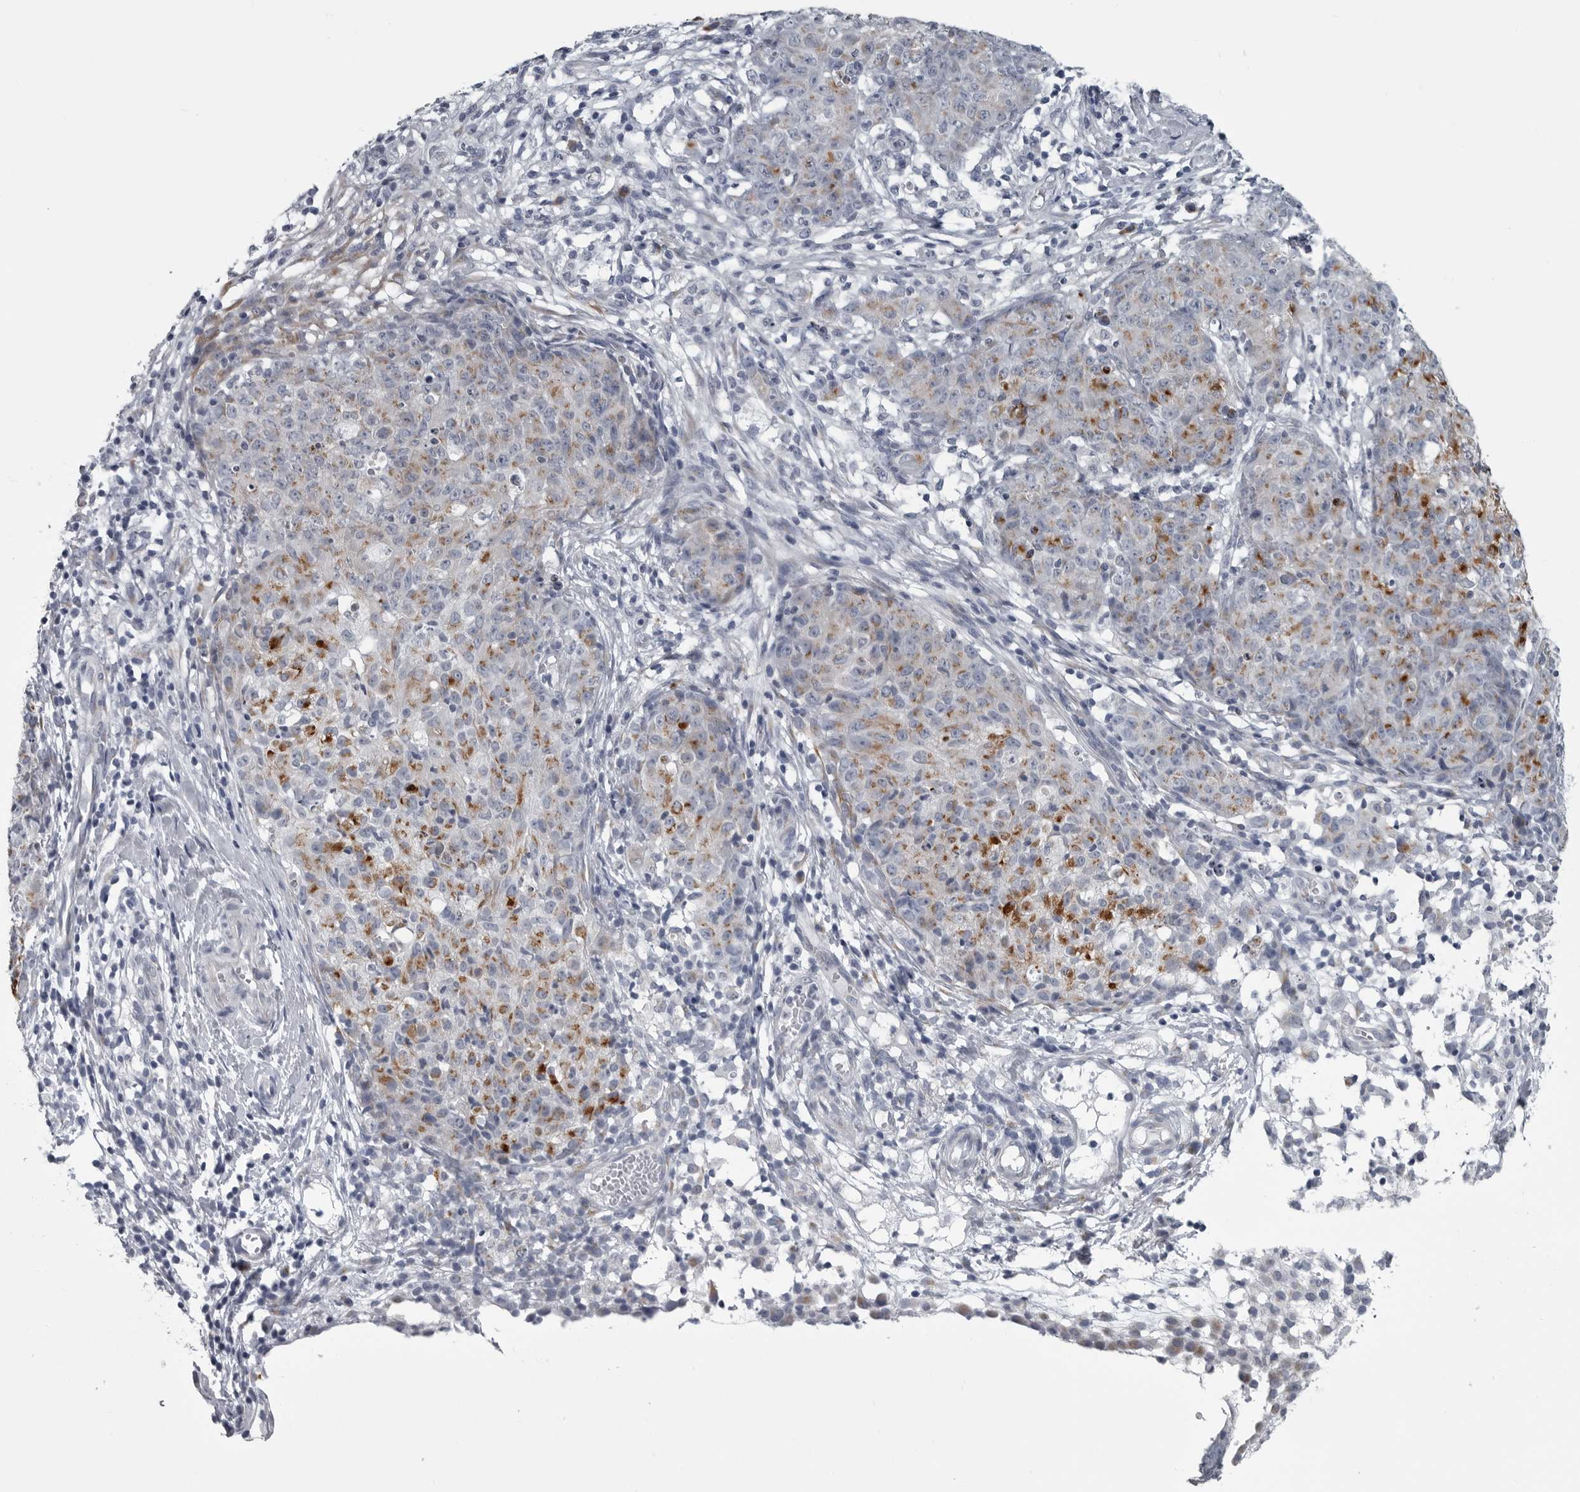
{"staining": {"intensity": "moderate", "quantity": "<25%", "location": "cytoplasmic/membranous"}, "tissue": "ovarian cancer", "cell_type": "Tumor cells", "image_type": "cancer", "snomed": [{"axis": "morphology", "description": "Carcinoma, endometroid"}, {"axis": "topography", "description": "Ovary"}], "caption": "Brown immunohistochemical staining in ovarian cancer shows moderate cytoplasmic/membranous staining in about <25% of tumor cells. (Stains: DAB in brown, nuclei in blue, Microscopy: brightfield microscopy at high magnification).", "gene": "MYOC", "patient": {"sex": "female", "age": 42}}